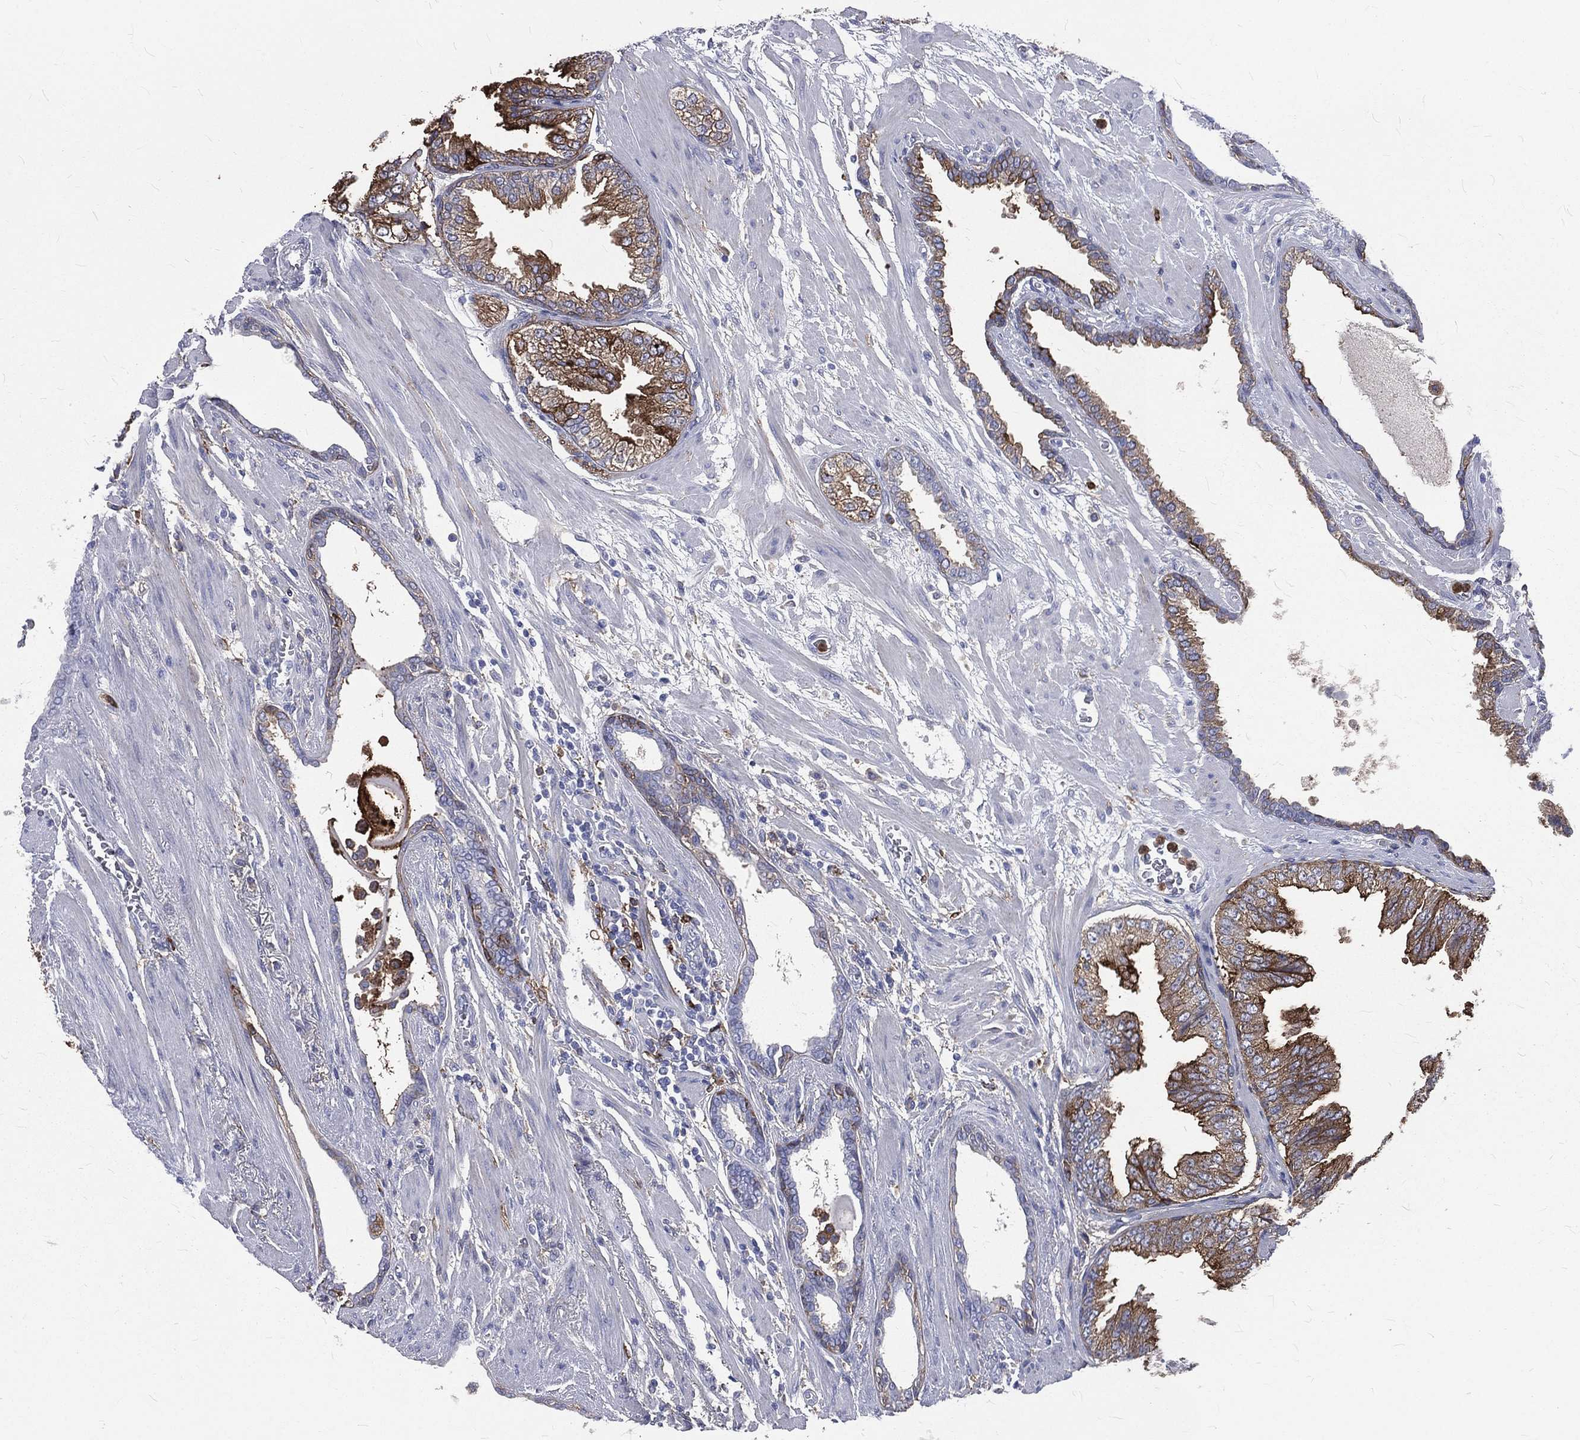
{"staining": {"intensity": "moderate", "quantity": ">75%", "location": "cytoplasmic/membranous"}, "tissue": "prostate cancer", "cell_type": "Tumor cells", "image_type": "cancer", "snomed": [{"axis": "morphology", "description": "Adenocarcinoma, Low grade"}, {"axis": "topography", "description": "Prostate"}], "caption": "Immunohistochemical staining of human prostate cancer displays medium levels of moderate cytoplasmic/membranous positivity in approximately >75% of tumor cells.", "gene": "BASP1", "patient": {"sex": "male", "age": 69}}